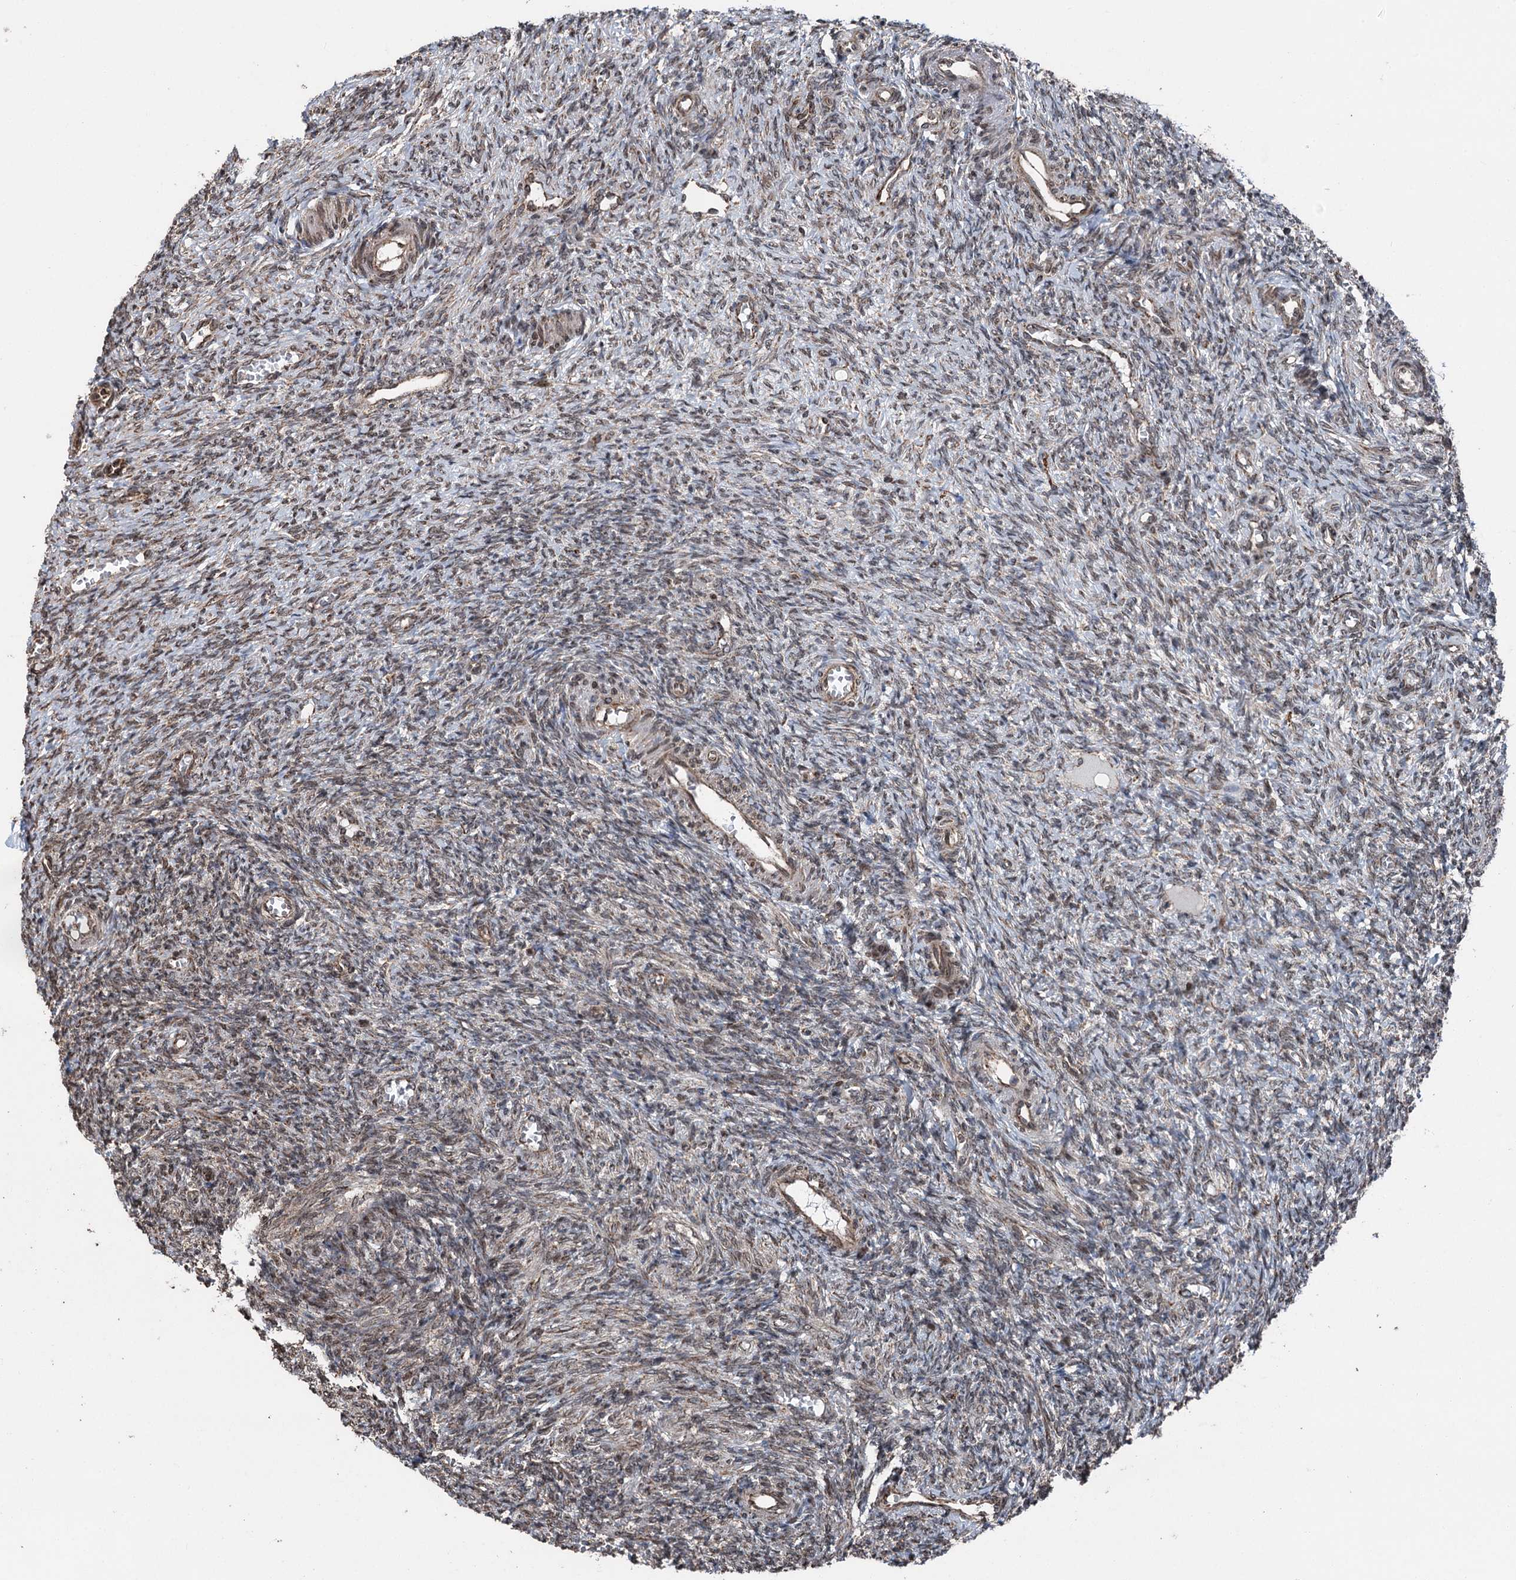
{"staining": {"intensity": "weak", "quantity": "25%-75%", "location": "cytoplasmic/membranous"}, "tissue": "ovary", "cell_type": "Ovarian stroma cells", "image_type": "normal", "snomed": [{"axis": "morphology", "description": "Normal tissue, NOS"}, {"axis": "topography", "description": "Ovary"}], "caption": "Human ovary stained with a protein marker displays weak staining in ovarian stroma cells.", "gene": "STEEP1", "patient": {"sex": "female", "age": 27}}